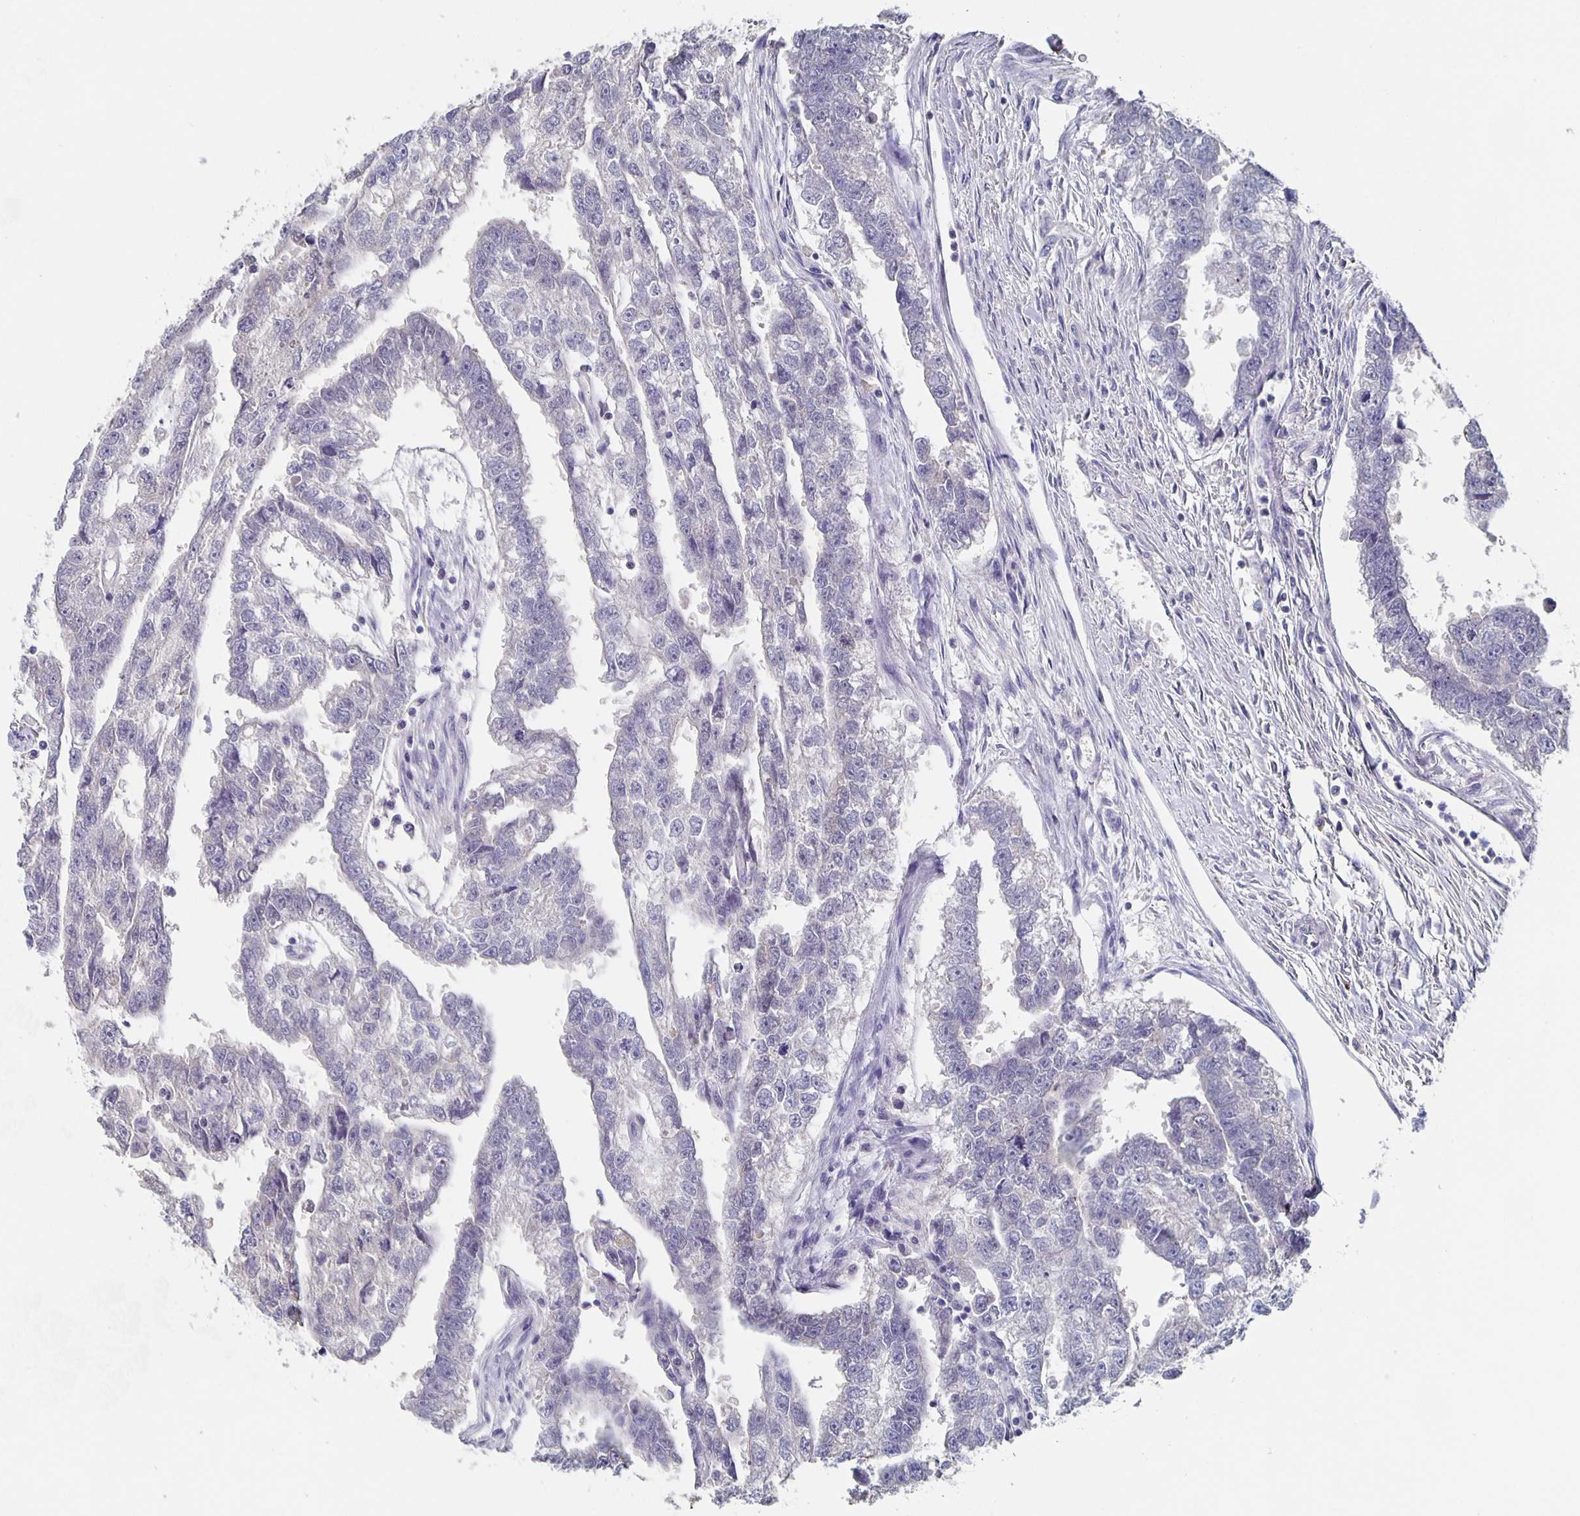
{"staining": {"intensity": "negative", "quantity": "none", "location": "none"}, "tissue": "testis cancer", "cell_type": "Tumor cells", "image_type": "cancer", "snomed": [{"axis": "morphology", "description": "Carcinoma, Embryonal, NOS"}, {"axis": "morphology", "description": "Teratoma, malignant, NOS"}, {"axis": "topography", "description": "Testis"}], "caption": "Immunohistochemistry histopathology image of neoplastic tissue: human embryonal carcinoma (testis) stained with DAB (3,3'-diaminobenzidine) demonstrates no significant protein staining in tumor cells. (DAB (3,3'-diaminobenzidine) immunohistochemistry (IHC) visualized using brightfield microscopy, high magnification).", "gene": "CACNA2D2", "patient": {"sex": "male", "age": 44}}